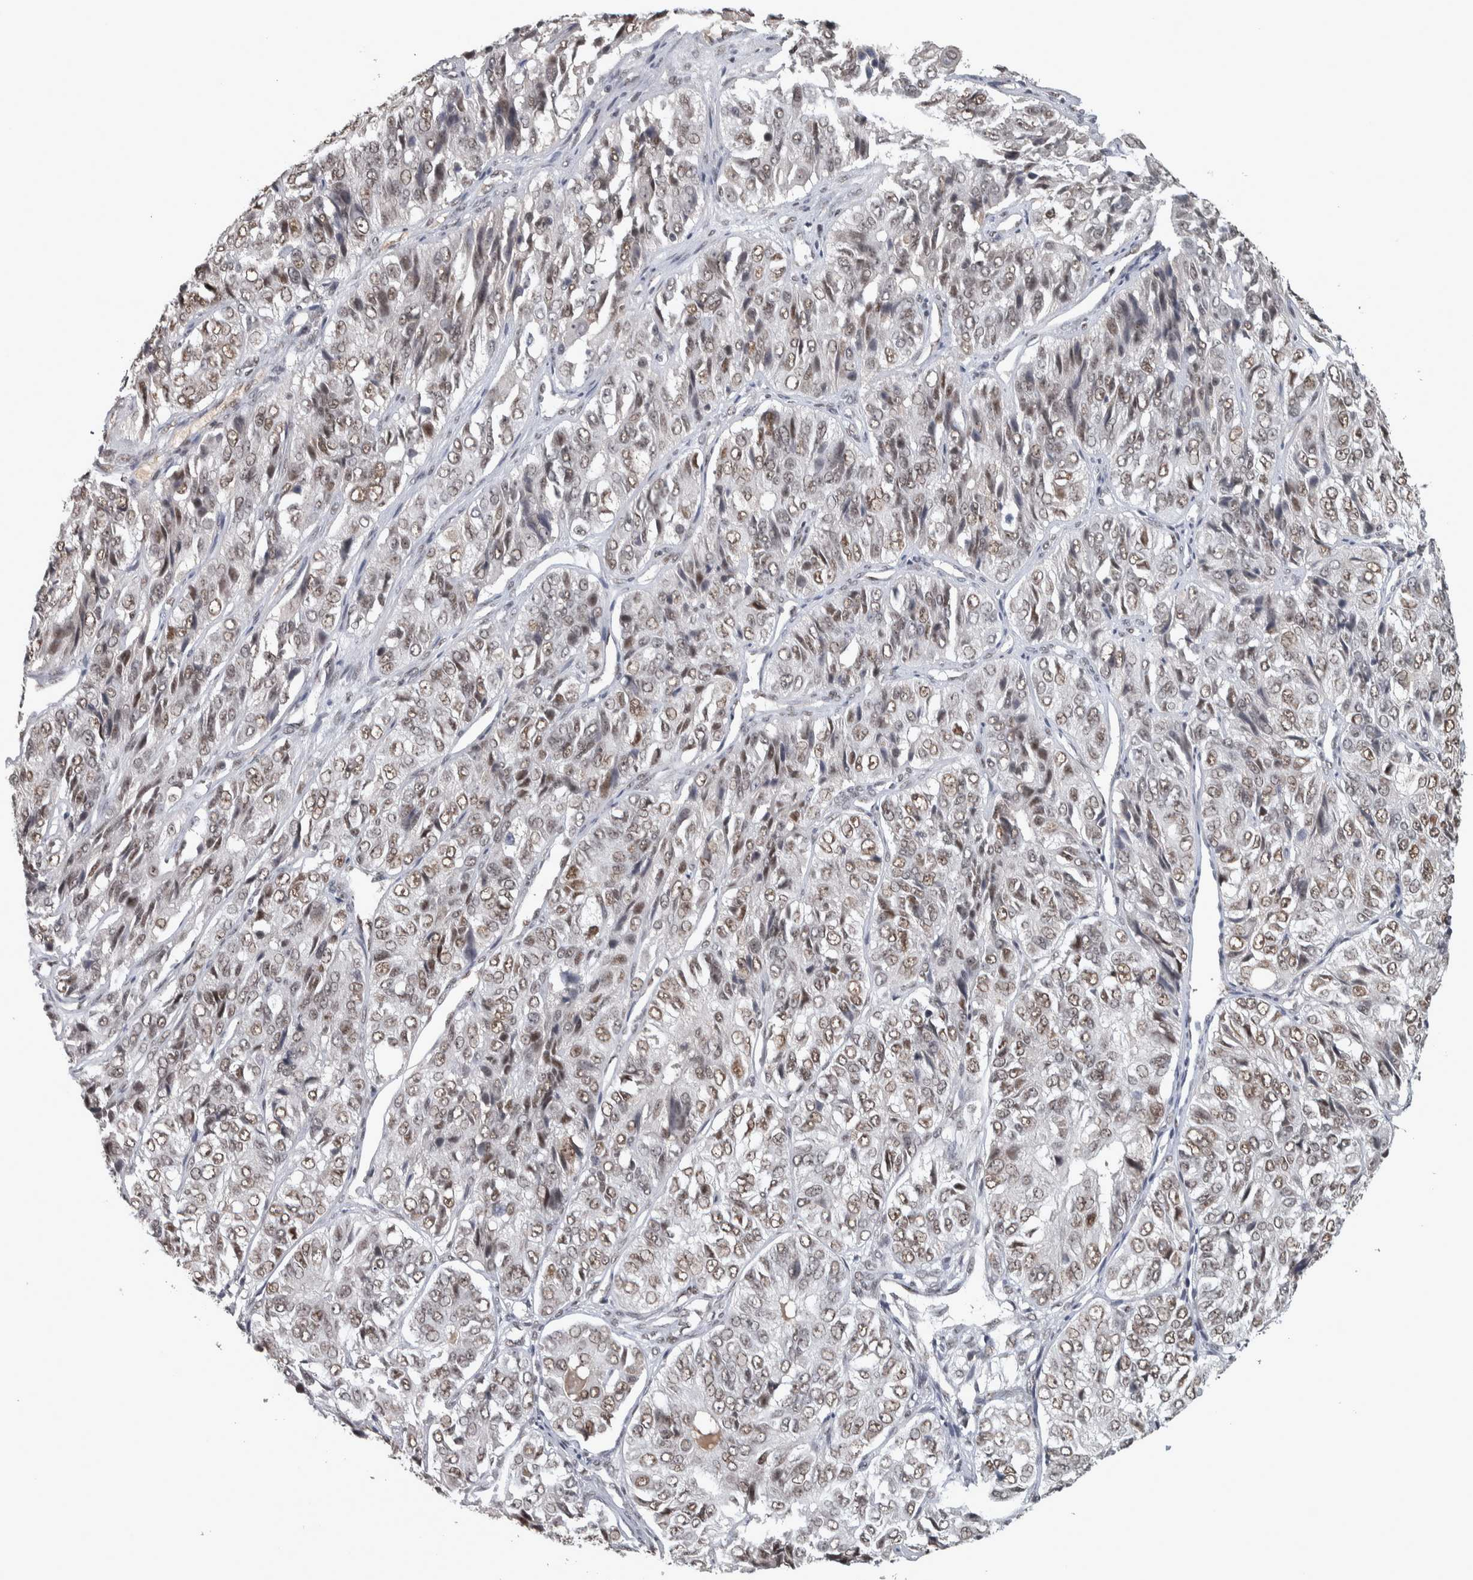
{"staining": {"intensity": "weak", "quantity": ">75%", "location": "nuclear"}, "tissue": "ovarian cancer", "cell_type": "Tumor cells", "image_type": "cancer", "snomed": [{"axis": "morphology", "description": "Carcinoma, endometroid"}, {"axis": "topography", "description": "Ovary"}], "caption": "An image of ovarian endometroid carcinoma stained for a protein exhibits weak nuclear brown staining in tumor cells.", "gene": "DDX42", "patient": {"sex": "female", "age": 51}}